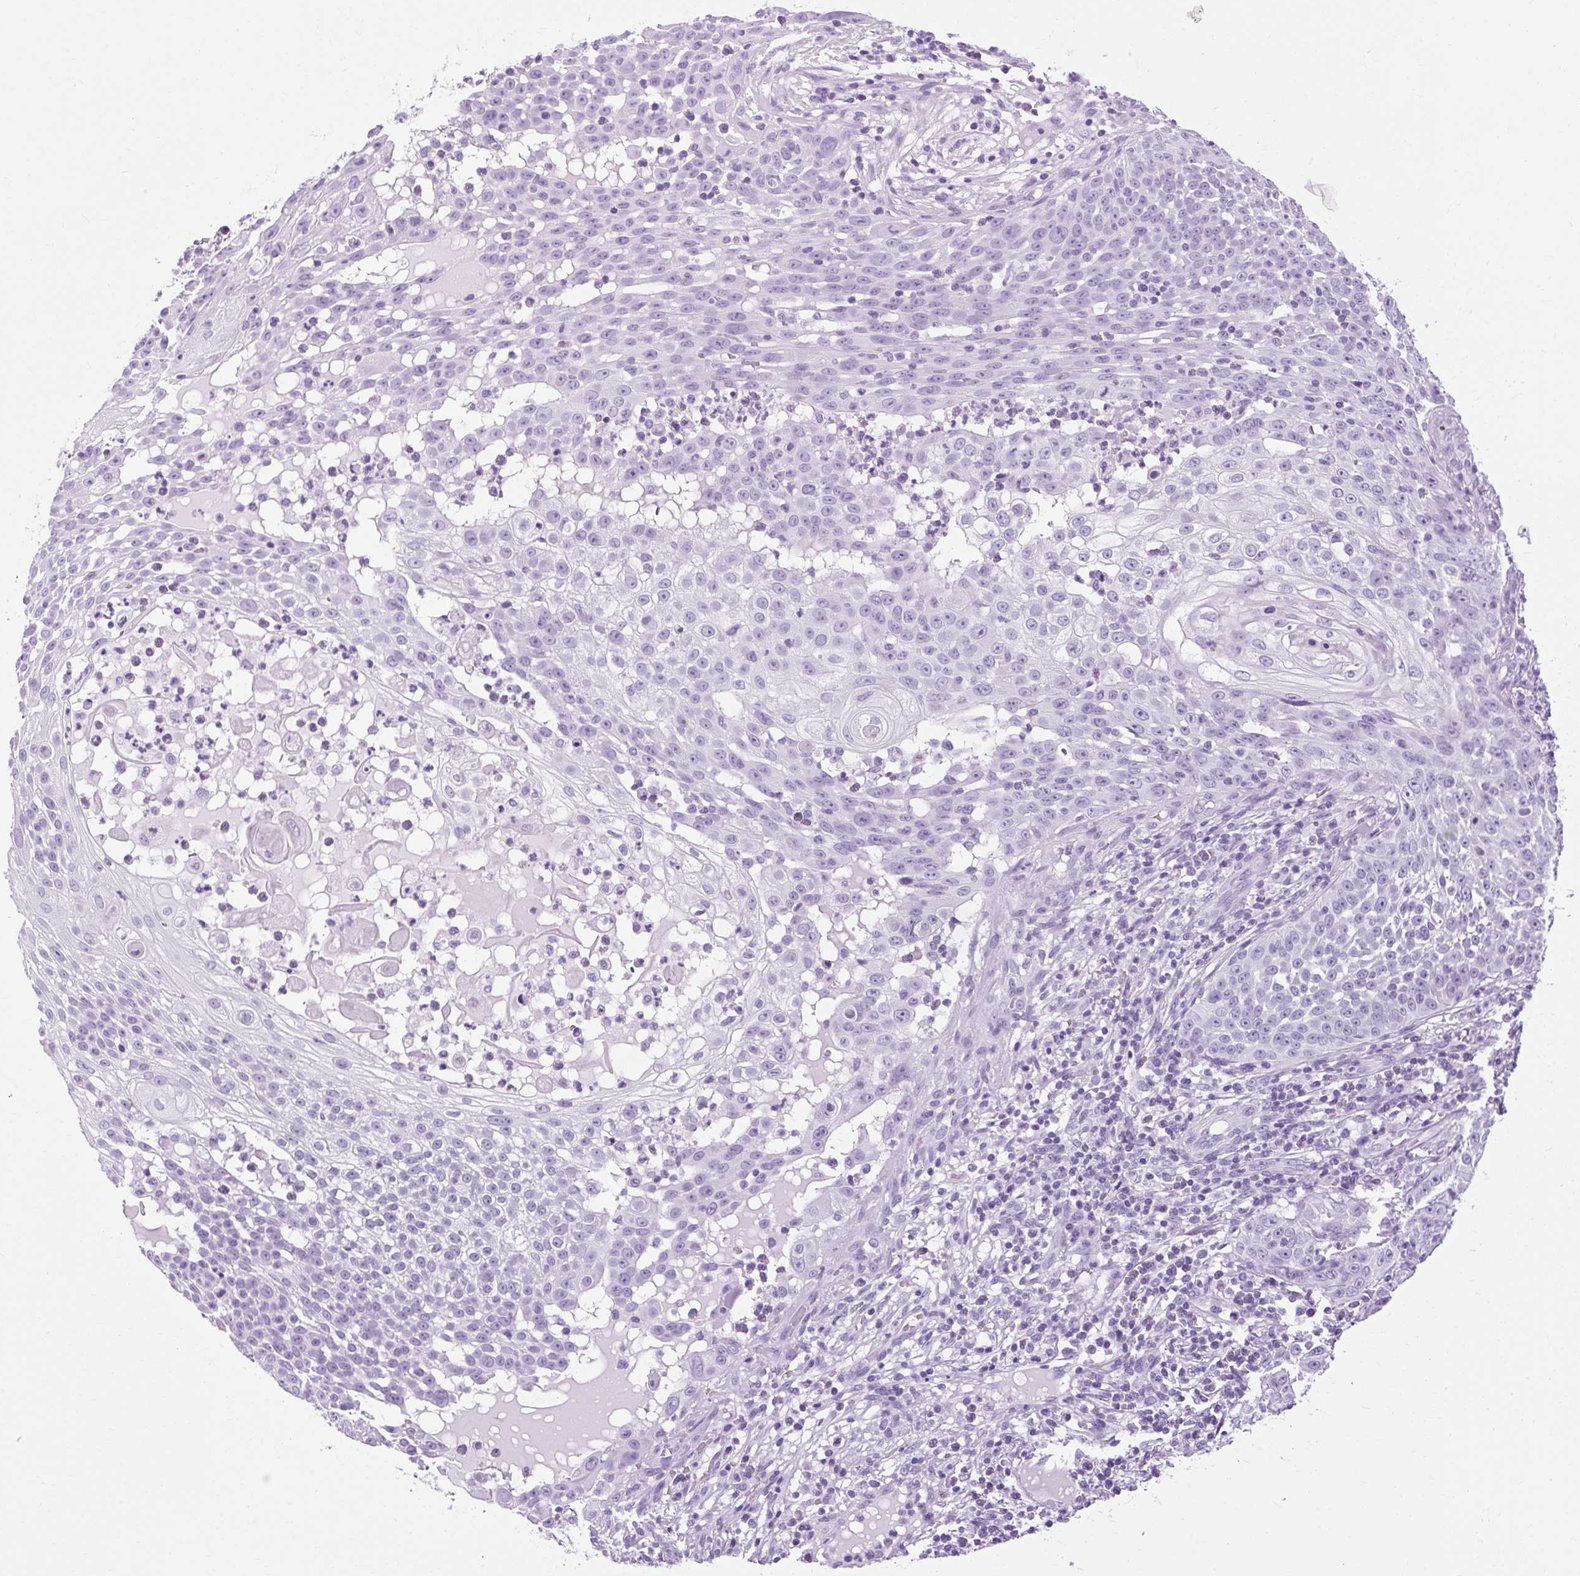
{"staining": {"intensity": "negative", "quantity": "none", "location": "none"}, "tissue": "skin cancer", "cell_type": "Tumor cells", "image_type": "cancer", "snomed": [{"axis": "morphology", "description": "Squamous cell carcinoma, NOS"}, {"axis": "topography", "description": "Skin"}], "caption": "This is an IHC histopathology image of human squamous cell carcinoma (skin). There is no staining in tumor cells.", "gene": "B3GNT4", "patient": {"sex": "male", "age": 24}}